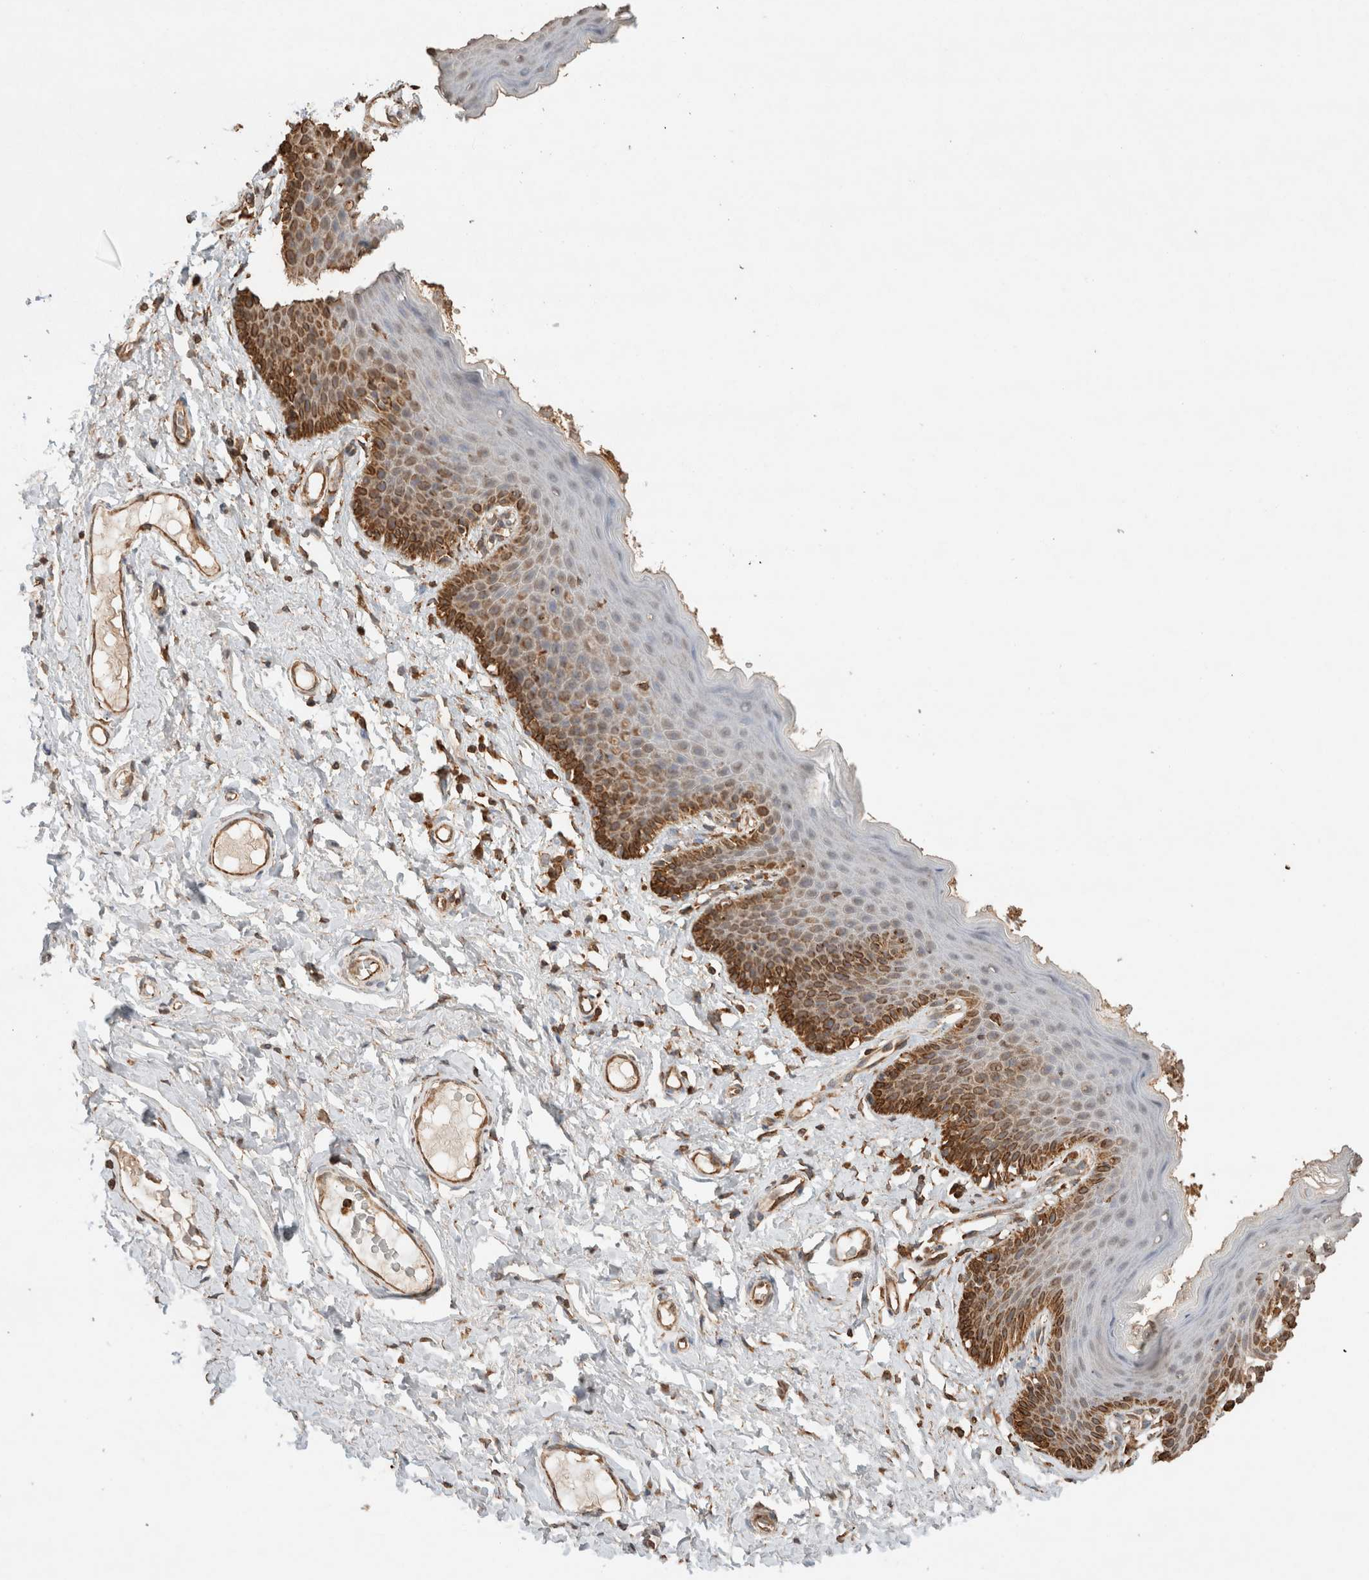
{"staining": {"intensity": "moderate", "quantity": ">75%", "location": "cytoplasmic/membranous"}, "tissue": "skin", "cell_type": "Epidermal cells", "image_type": "normal", "snomed": [{"axis": "morphology", "description": "Normal tissue, NOS"}, {"axis": "topography", "description": "Vulva"}], "caption": "Approximately >75% of epidermal cells in normal skin reveal moderate cytoplasmic/membranous protein staining as visualized by brown immunohistochemical staining.", "gene": "ERAP1", "patient": {"sex": "female", "age": 66}}